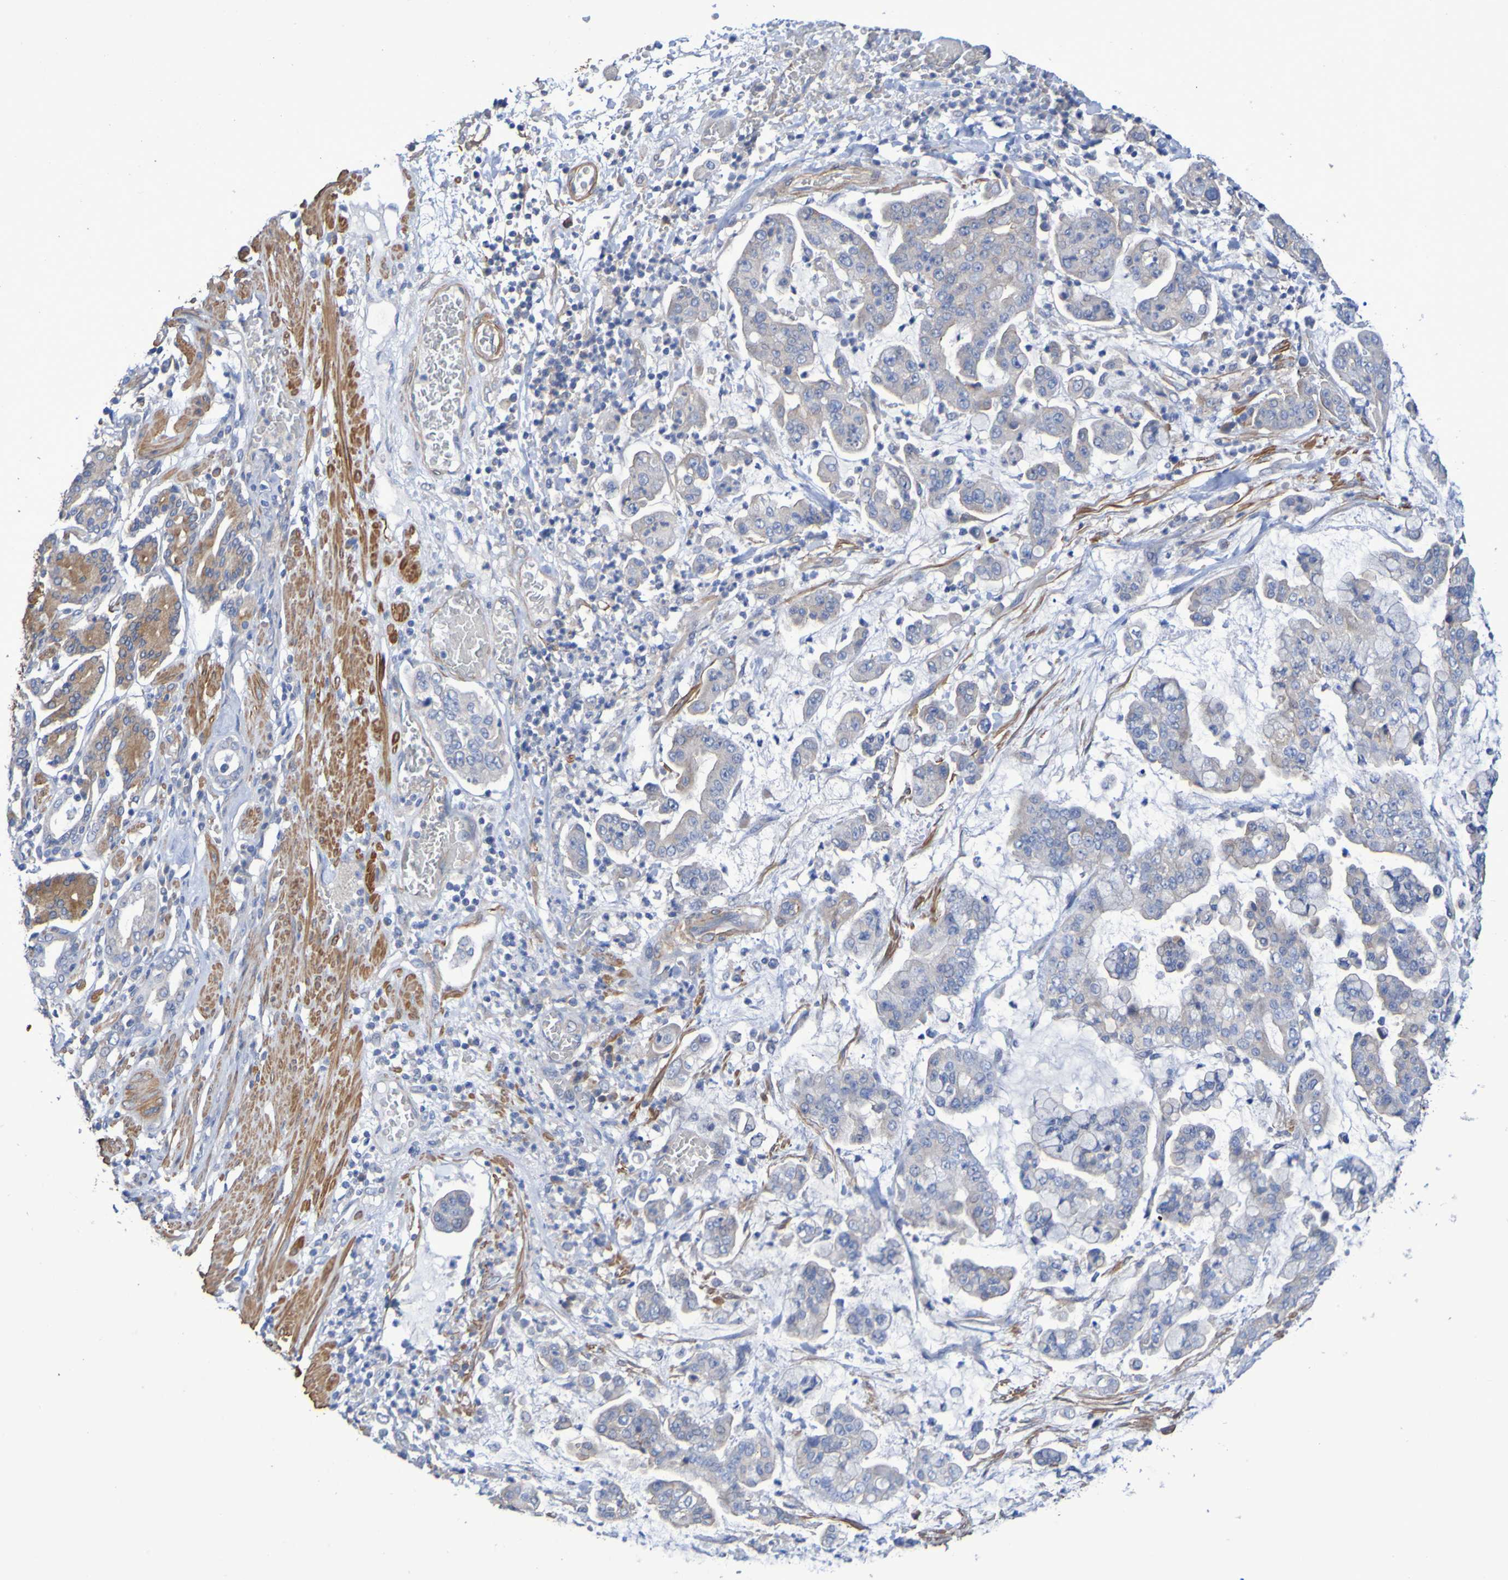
{"staining": {"intensity": "moderate", "quantity": "<25%", "location": "cytoplasmic/membranous"}, "tissue": "stomach cancer", "cell_type": "Tumor cells", "image_type": "cancer", "snomed": [{"axis": "morphology", "description": "Normal tissue, NOS"}, {"axis": "morphology", "description": "Adenocarcinoma, NOS"}, {"axis": "topography", "description": "Stomach, upper"}, {"axis": "topography", "description": "Stomach"}], "caption": "High-power microscopy captured an immunohistochemistry (IHC) photomicrograph of stomach adenocarcinoma, revealing moderate cytoplasmic/membranous positivity in approximately <25% of tumor cells.", "gene": "SRPRB", "patient": {"sex": "male", "age": 76}}